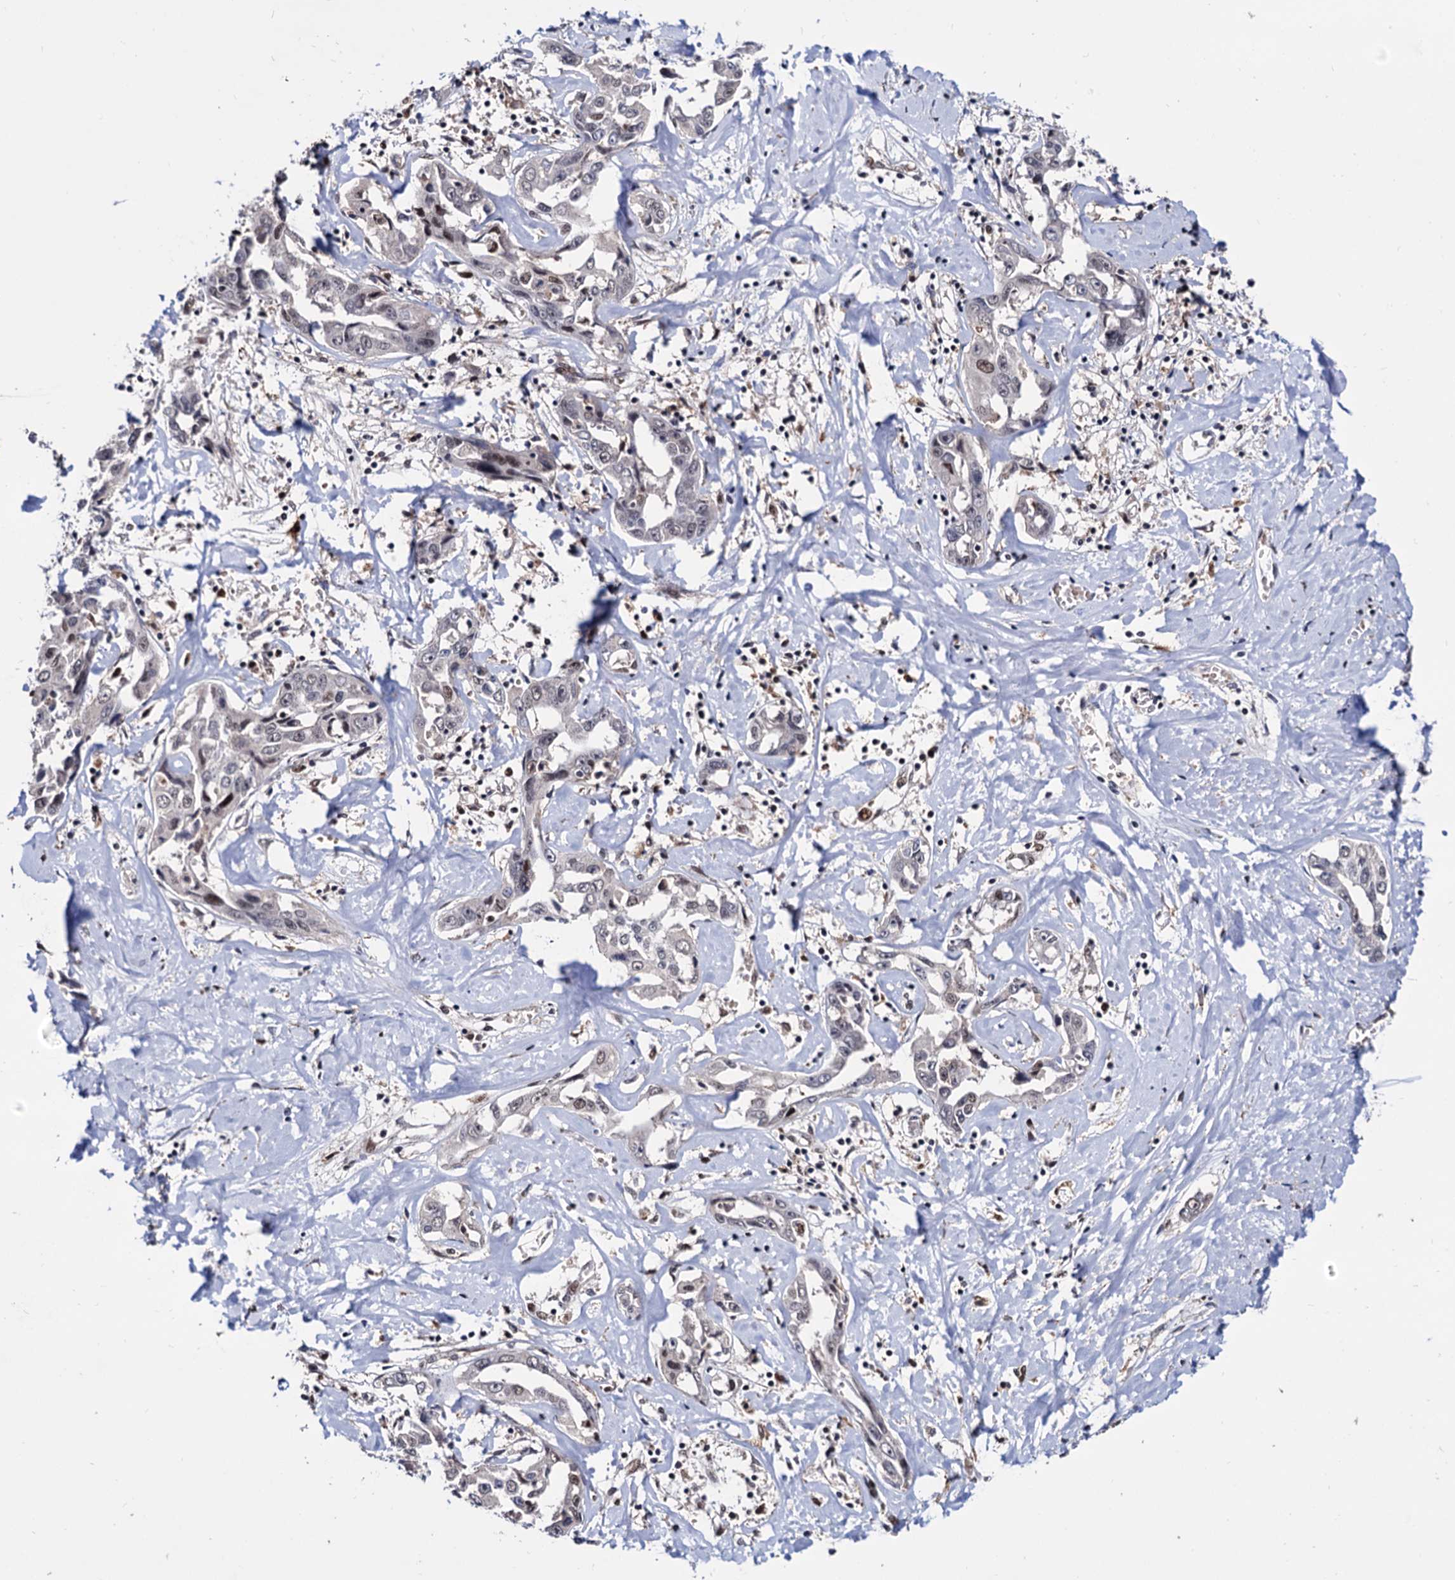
{"staining": {"intensity": "negative", "quantity": "none", "location": "none"}, "tissue": "liver cancer", "cell_type": "Tumor cells", "image_type": "cancer", "snomed": [{"axis": "morphology", "description": "Cholangiocarcinoma"}, {"axis": "topography", "description": "Liver"}], "caption": "DAB immunohistochemical staining of liver cholangiocarcinoma reveals no significant expression in tumor cells.", "gene": "RNASEH2B", "patient": {"sex": "male", "age": 59}}